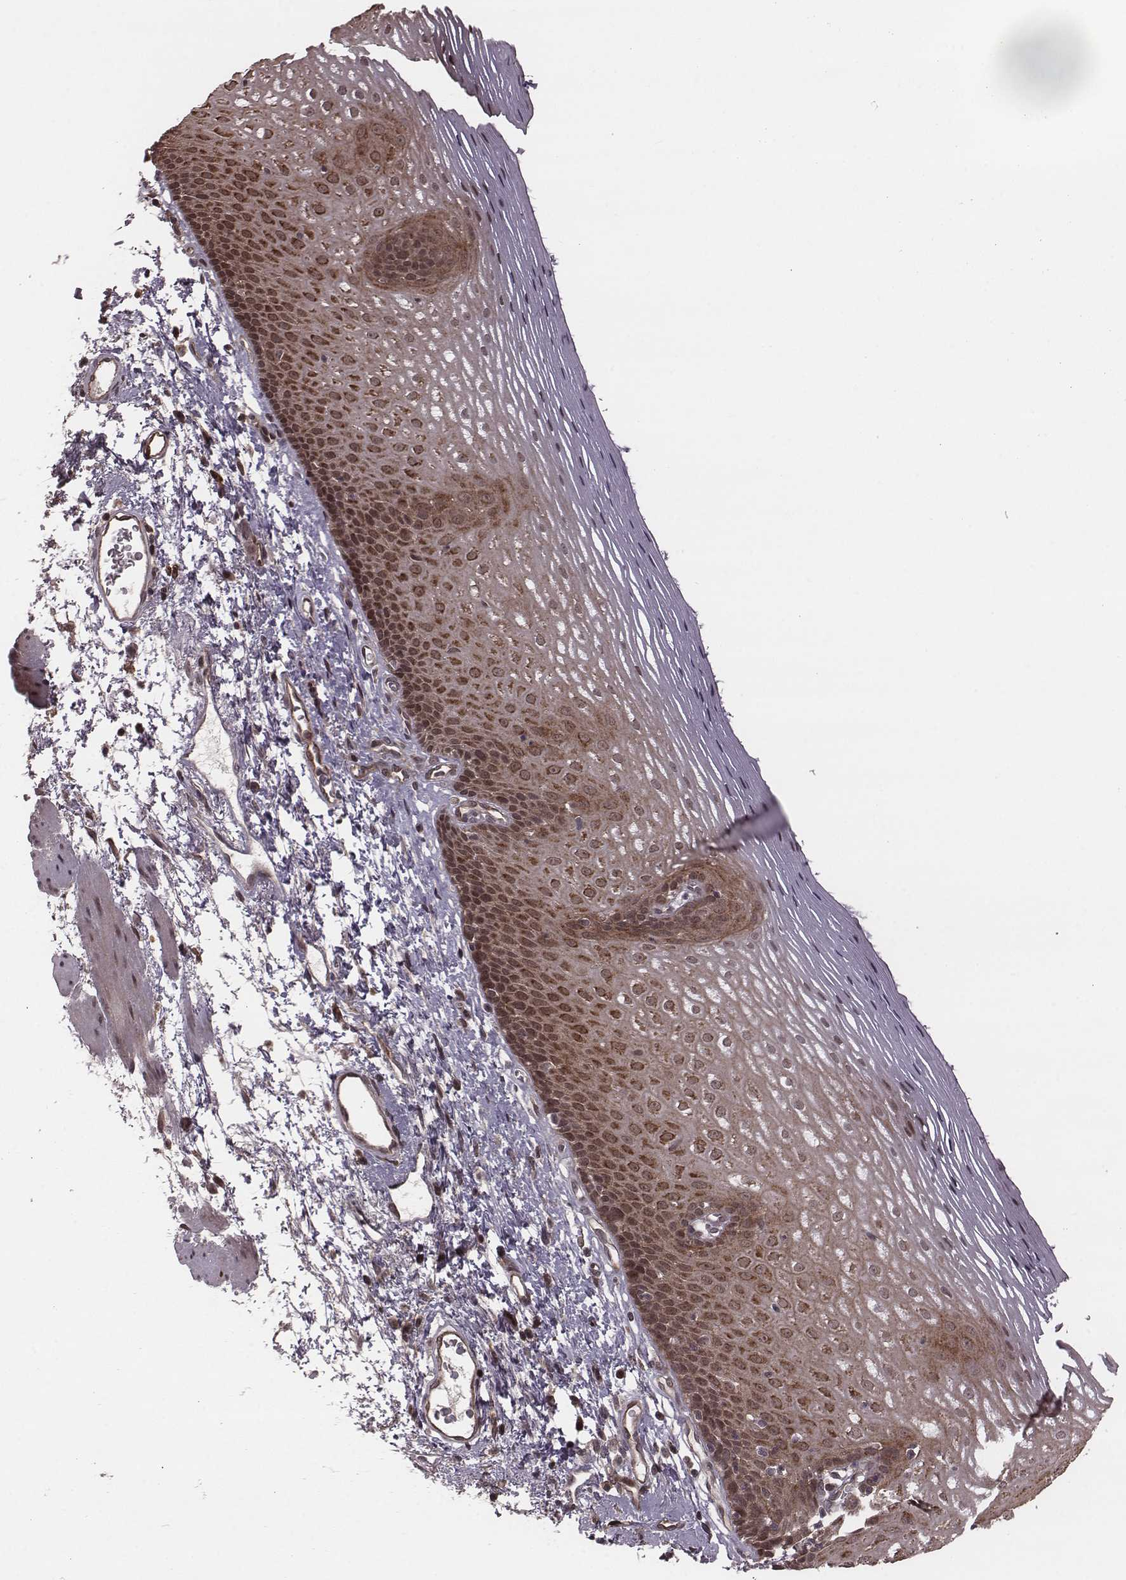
{"staining": {"intensity": "moderate", "quantity": "25%-75%", "location": "cytoplasmic/membranous,nuclear"}, "tissue": "esophagus", "cell_type": "Squamous epithelial cells", "image_type": "normal", "snomed": [{"axis": "morphology", "description": "Normal tissue, NOS"}, {"axis": "topography", "description": "Esophagus"}], "caption": "This image shows normal esophagus stained with IHC to label a protein in brown. The cytoplasmic/membranous,nuclear of squamous epithelial cells show moderate positivity for the protein. Nuclei are counter-stained blue.", "gene": "RPL3", "patient": {"sex": "male", "age": 76}}